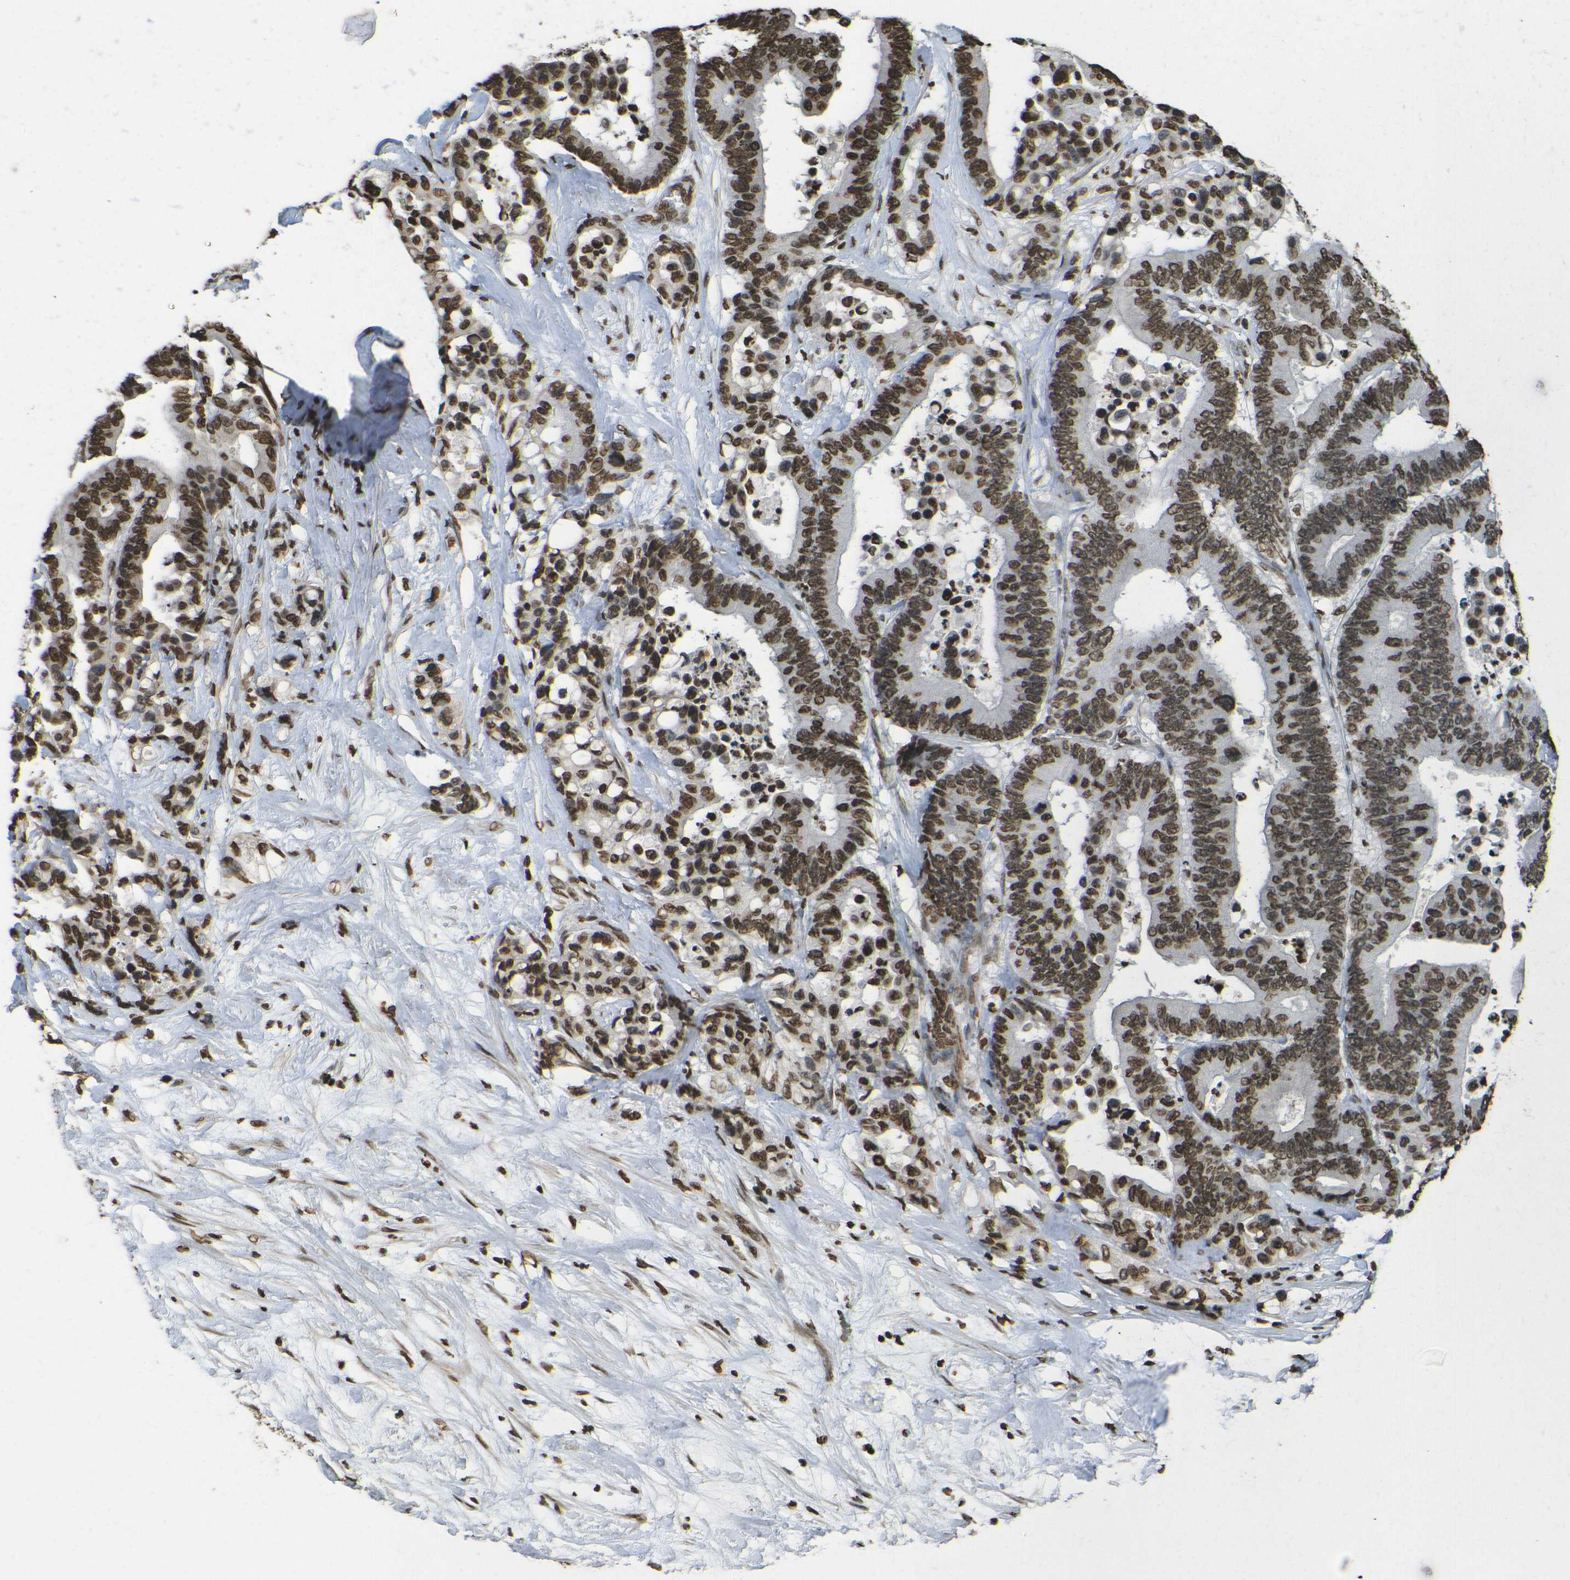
{"staining": {"intensity": "strong", "quantity": ">75%", "location": "nuclear"}, "tissue": "colorectal cancer", "cell_type": "Tumor cells", "image_type": "cancer", "snomed": [{"axis": "morphology", "description": "Normal tissue, NOS"}, {"axis": "morphology", "description": "Adenocarcinoma, NOS"}, {"axis": "topography", "description": "Colon"}], "caption": "Strong nuclear expression for a protein is appreciated in approximately >75% of tumor cells of adenocarcinoma (colorectal) using immunohistochemistry (IHC).", "gene": "H4C16", "patient": {"sex": "male", "age": 82}}